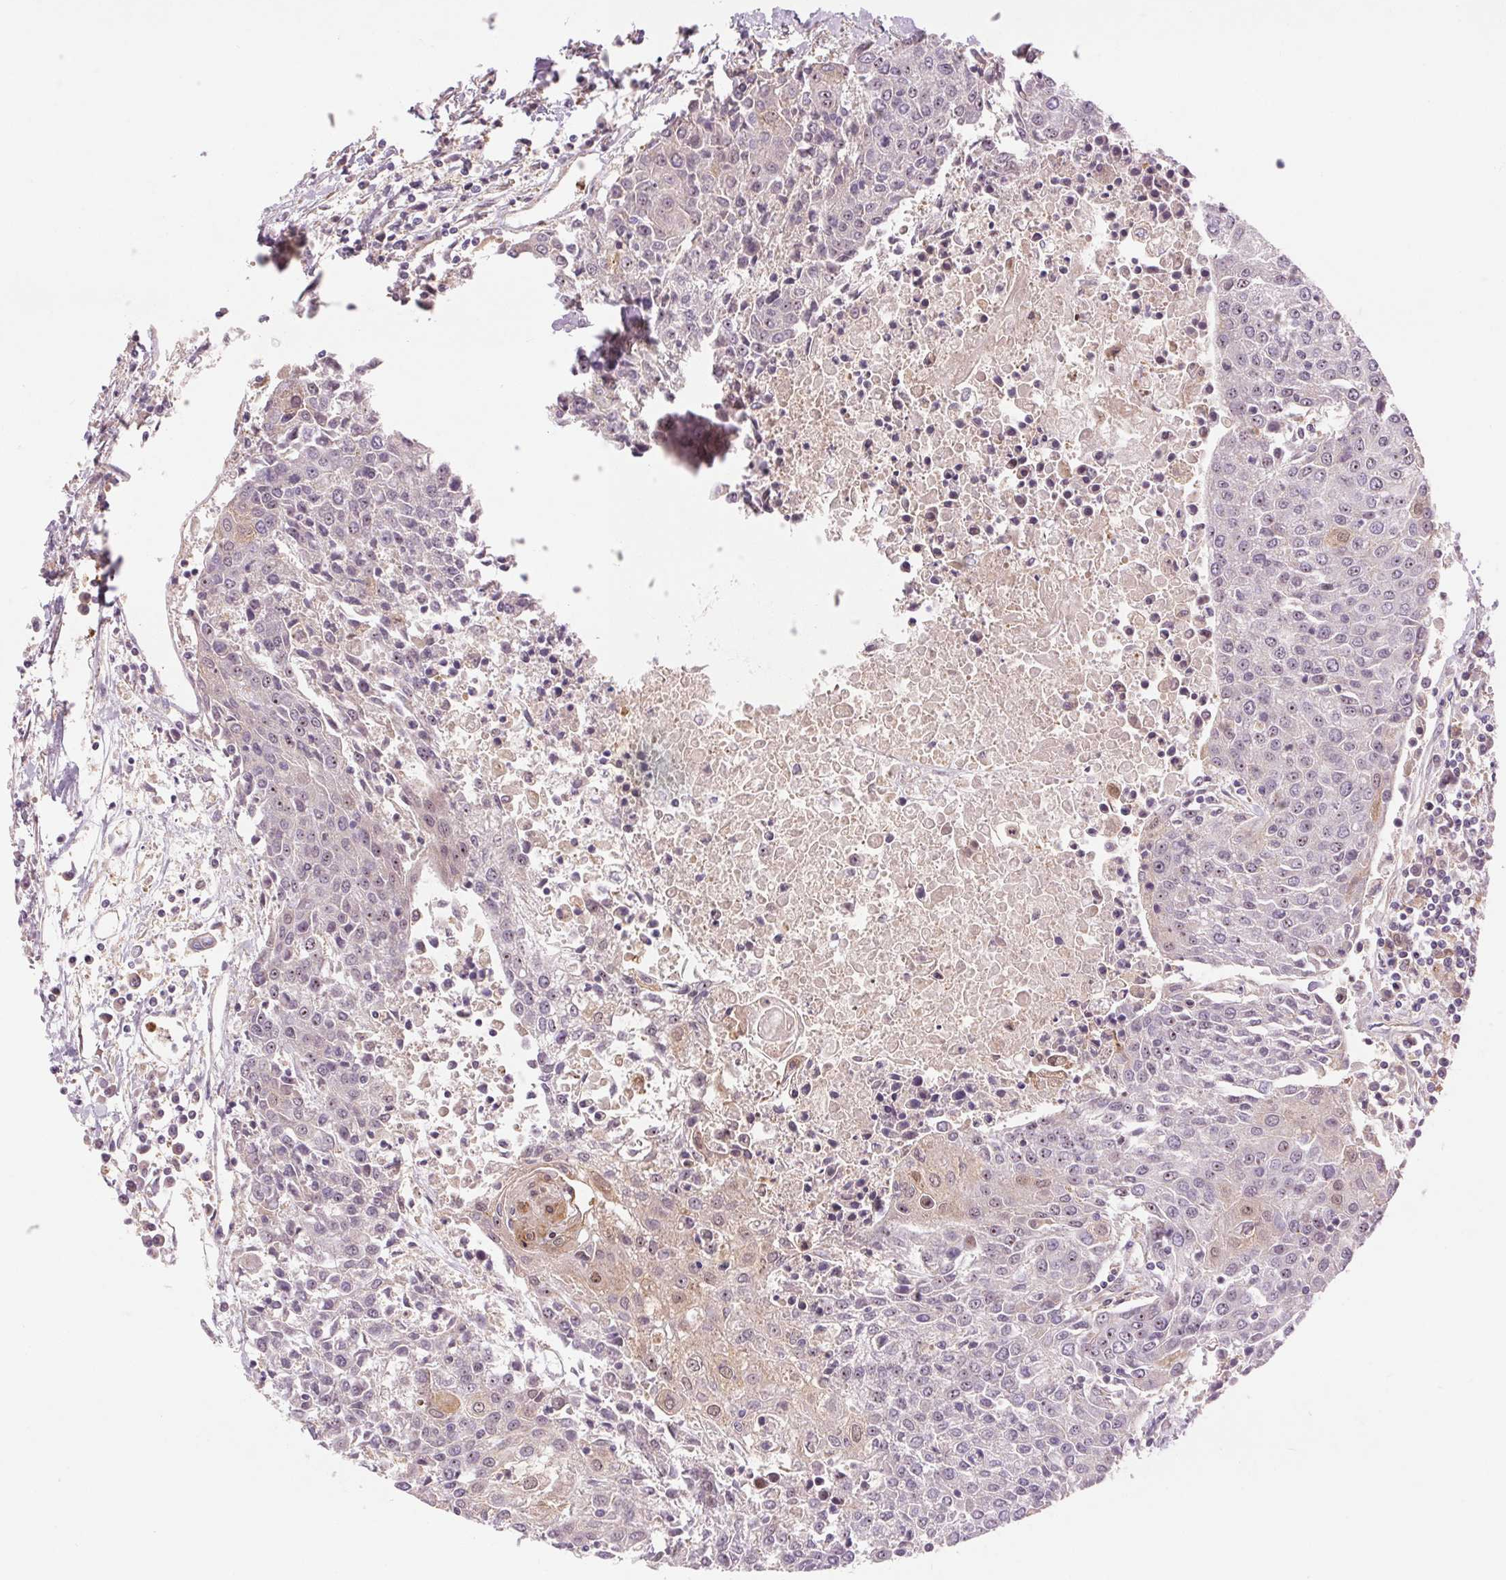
{"staining": {"intensity": "negative", "quantity": "none", "location": "none"}, "tissue": "urothelial cancer", "cell_type": "Tumor cells", "image_type": "cancer", "snomed": [{"axis": "morphology", "description": "Urothelial carcinoma, High grade"}, {"axis": "topography", "description": "Urinary bladder"}], "caption": "Photomicrograph shows no significant protein expression in tumor cells of urothelial carcinoma (high-grade).", "gene": "RANBP3L", "patient": {"sex": "female", "age": 85}}